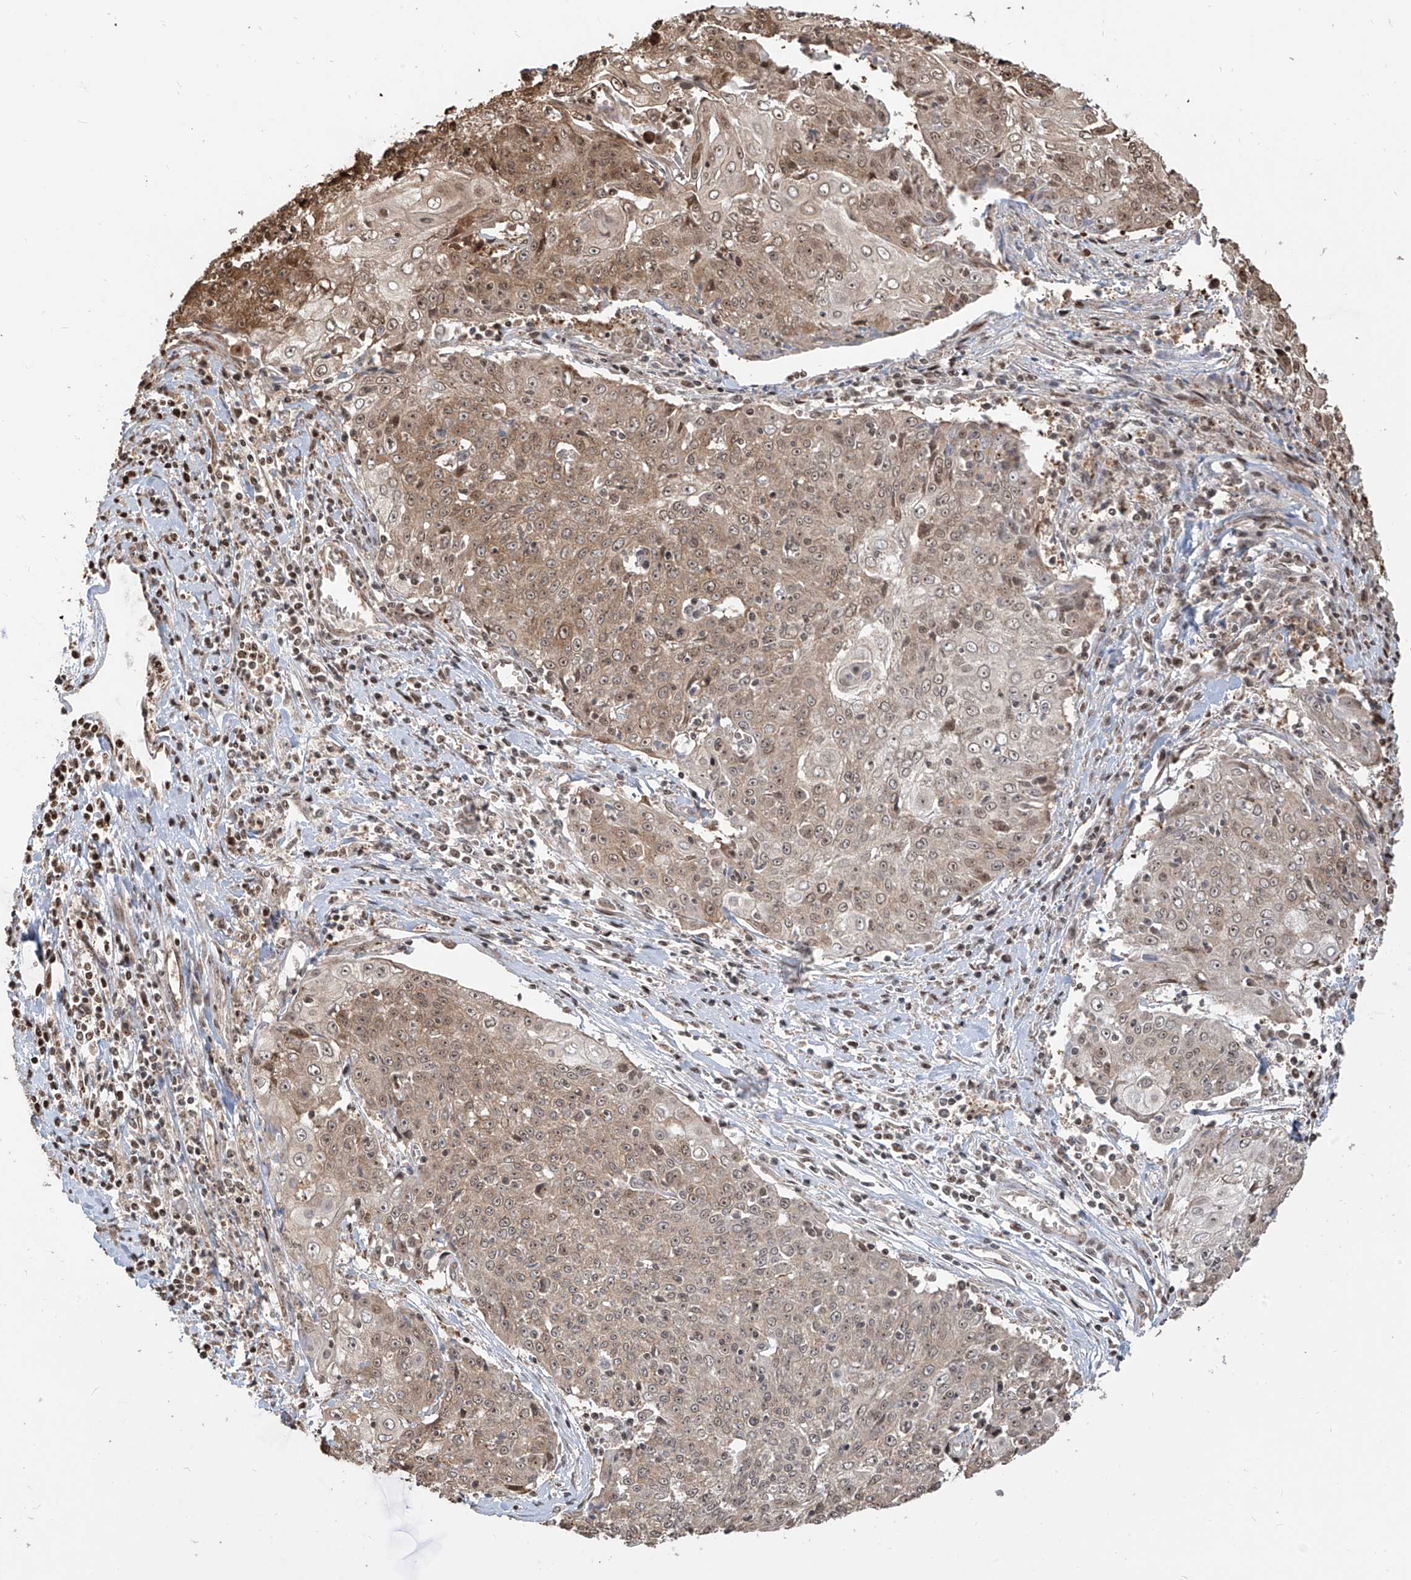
{"staining": {"intensity": "weak", "quantity": ">75%", "location": "cytoplasmic/membranous,nuclear"}, "tissue": "cervical cancer", "cell_type": "Tumor cells", "image_type": "cancer", "snomed": [{"axis": "morphology", "description": "Squamous cell carcinoma, NOS"}, {"axis": "topography", "description": "Cervix"}], "caption": "Immunohistochemical staining of human squamous cell carcinoma (cervical) reveals low levels of weak cytoplasmic/membranous and nuclear protein staining in about >75% of tumor cells.", "gene": "VMP1", "patient": {"sex": "female", "age": 48}}